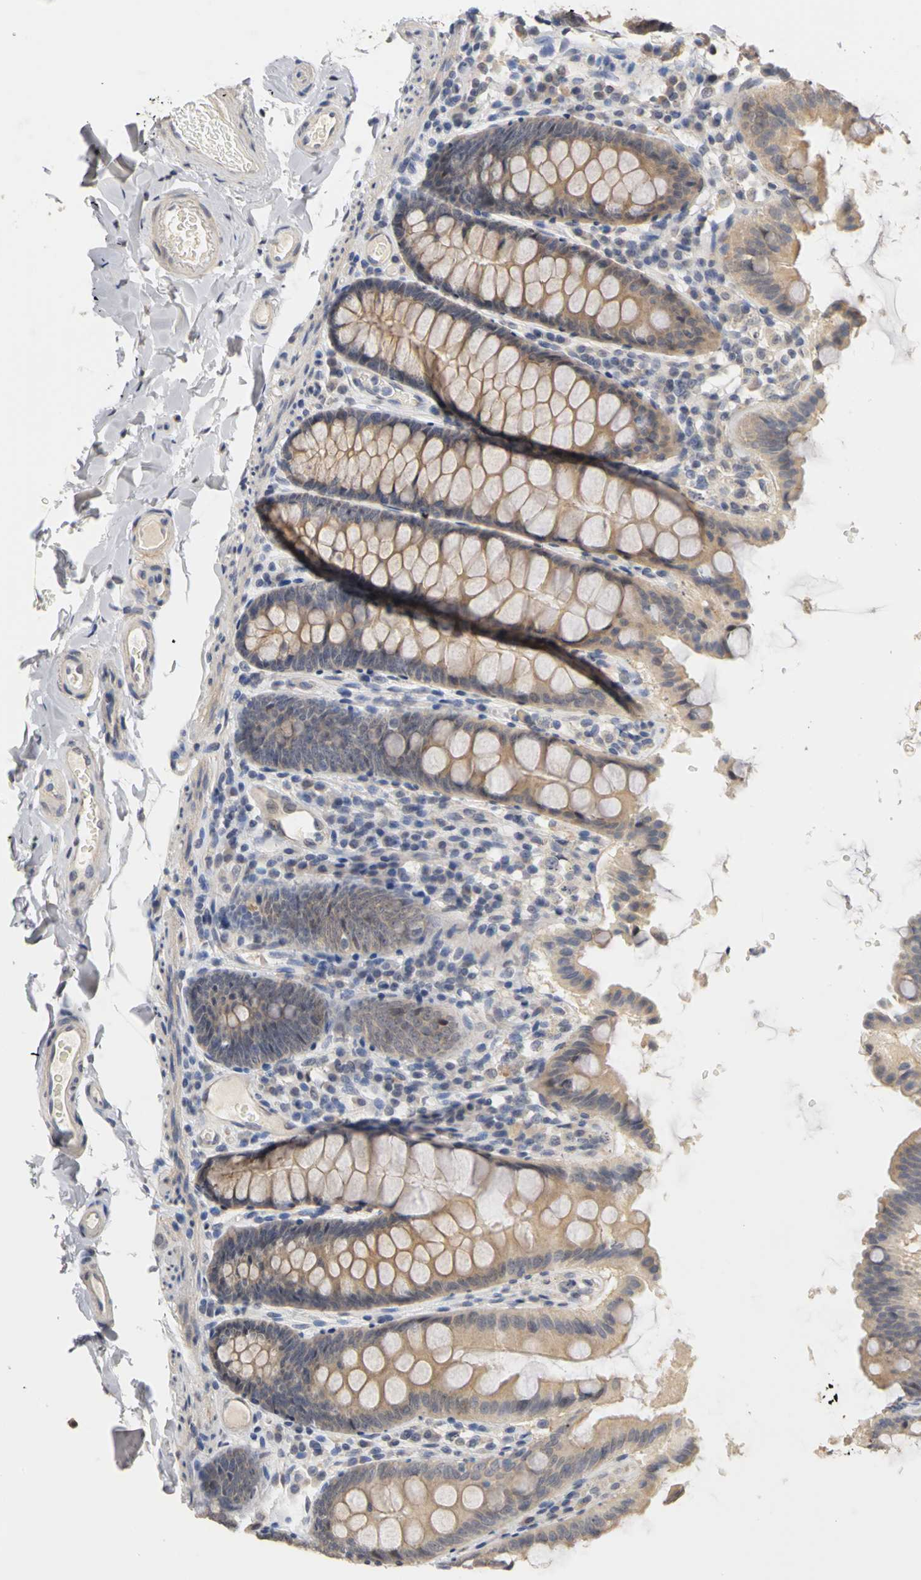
{"staining": {"intensity": "negative", "quantity": "none", "location": "none"}, "tissue": "colon", "cell_type": "Endothelial cells", "image_type": "normal", "snomed": [{"axis": "morphology", "description": "Normal tissue, NOS"}, {"axis": "topography", "description": "Colon"}], "caption": "An immunohistochemistry (IHC) photomicrograph of normal colon is shown. There is no staining in endothelial cells of colon.", "gene": "PGR", "patient": {"sex": "female", "age": 61}}